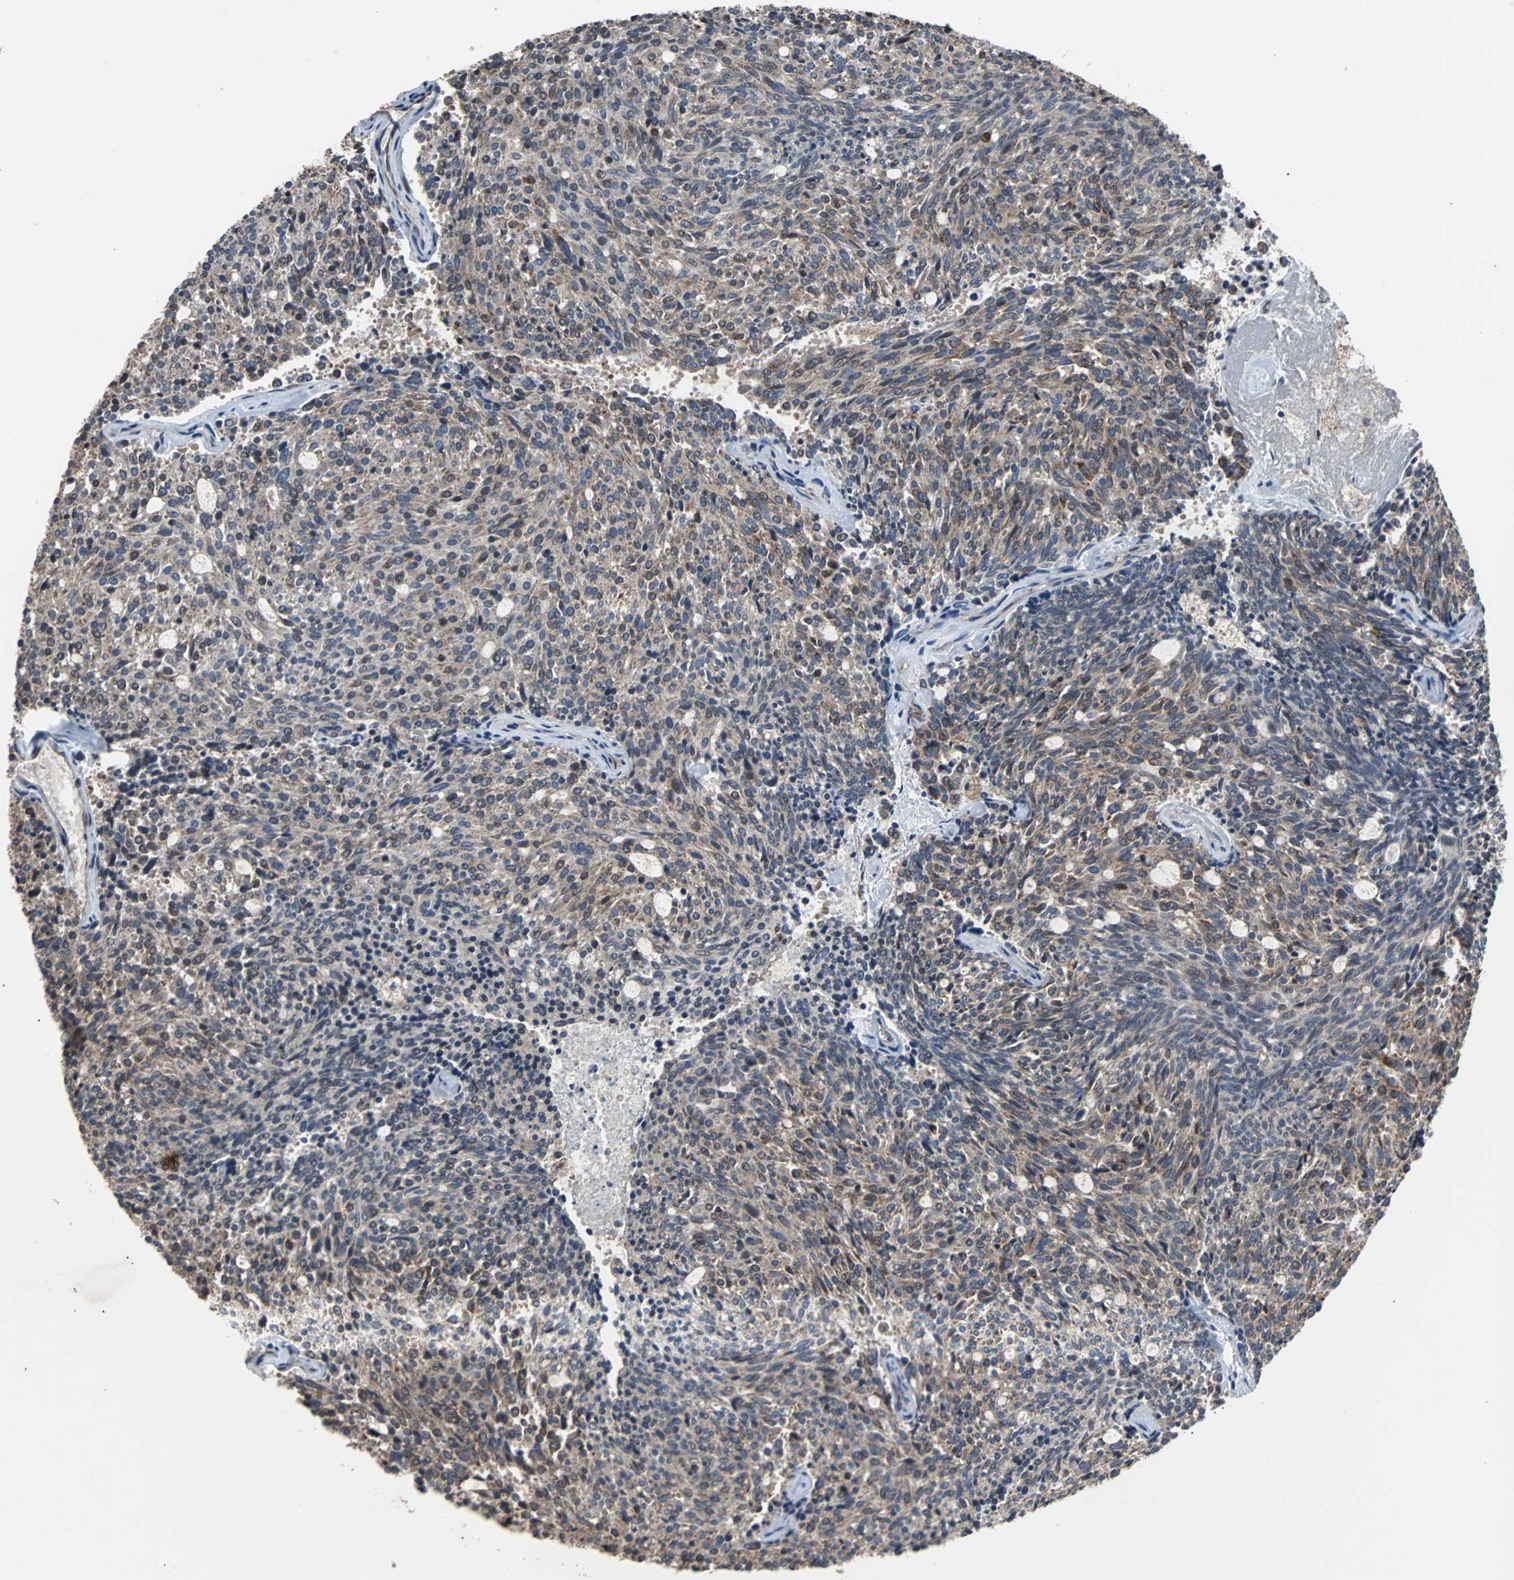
{"staining": {"intensity": "weak", "quantity": ">75%", "location": "cytoplasmic/membranous"}, "tissue": "carcinoid", "cell_type": "Tumor cells", "image_type": "cancer", "snomed": [{"axis": "morphology", "description": "Carcinoid, malignant, NOS"}, {"axis": "topography", "description": "Pancreas"}], "caption": "A high-resolution image shows immunohistochemistry staining of carcinoid, which demonstrates weak cytoplasmic/membranous positivity in approximately >75% of tumor cells. (DAB IHC, brown staining for protein, blue staining for nuclei).", "gene": "ACTR3", "patient": {"sex": "female", "age": 54}}